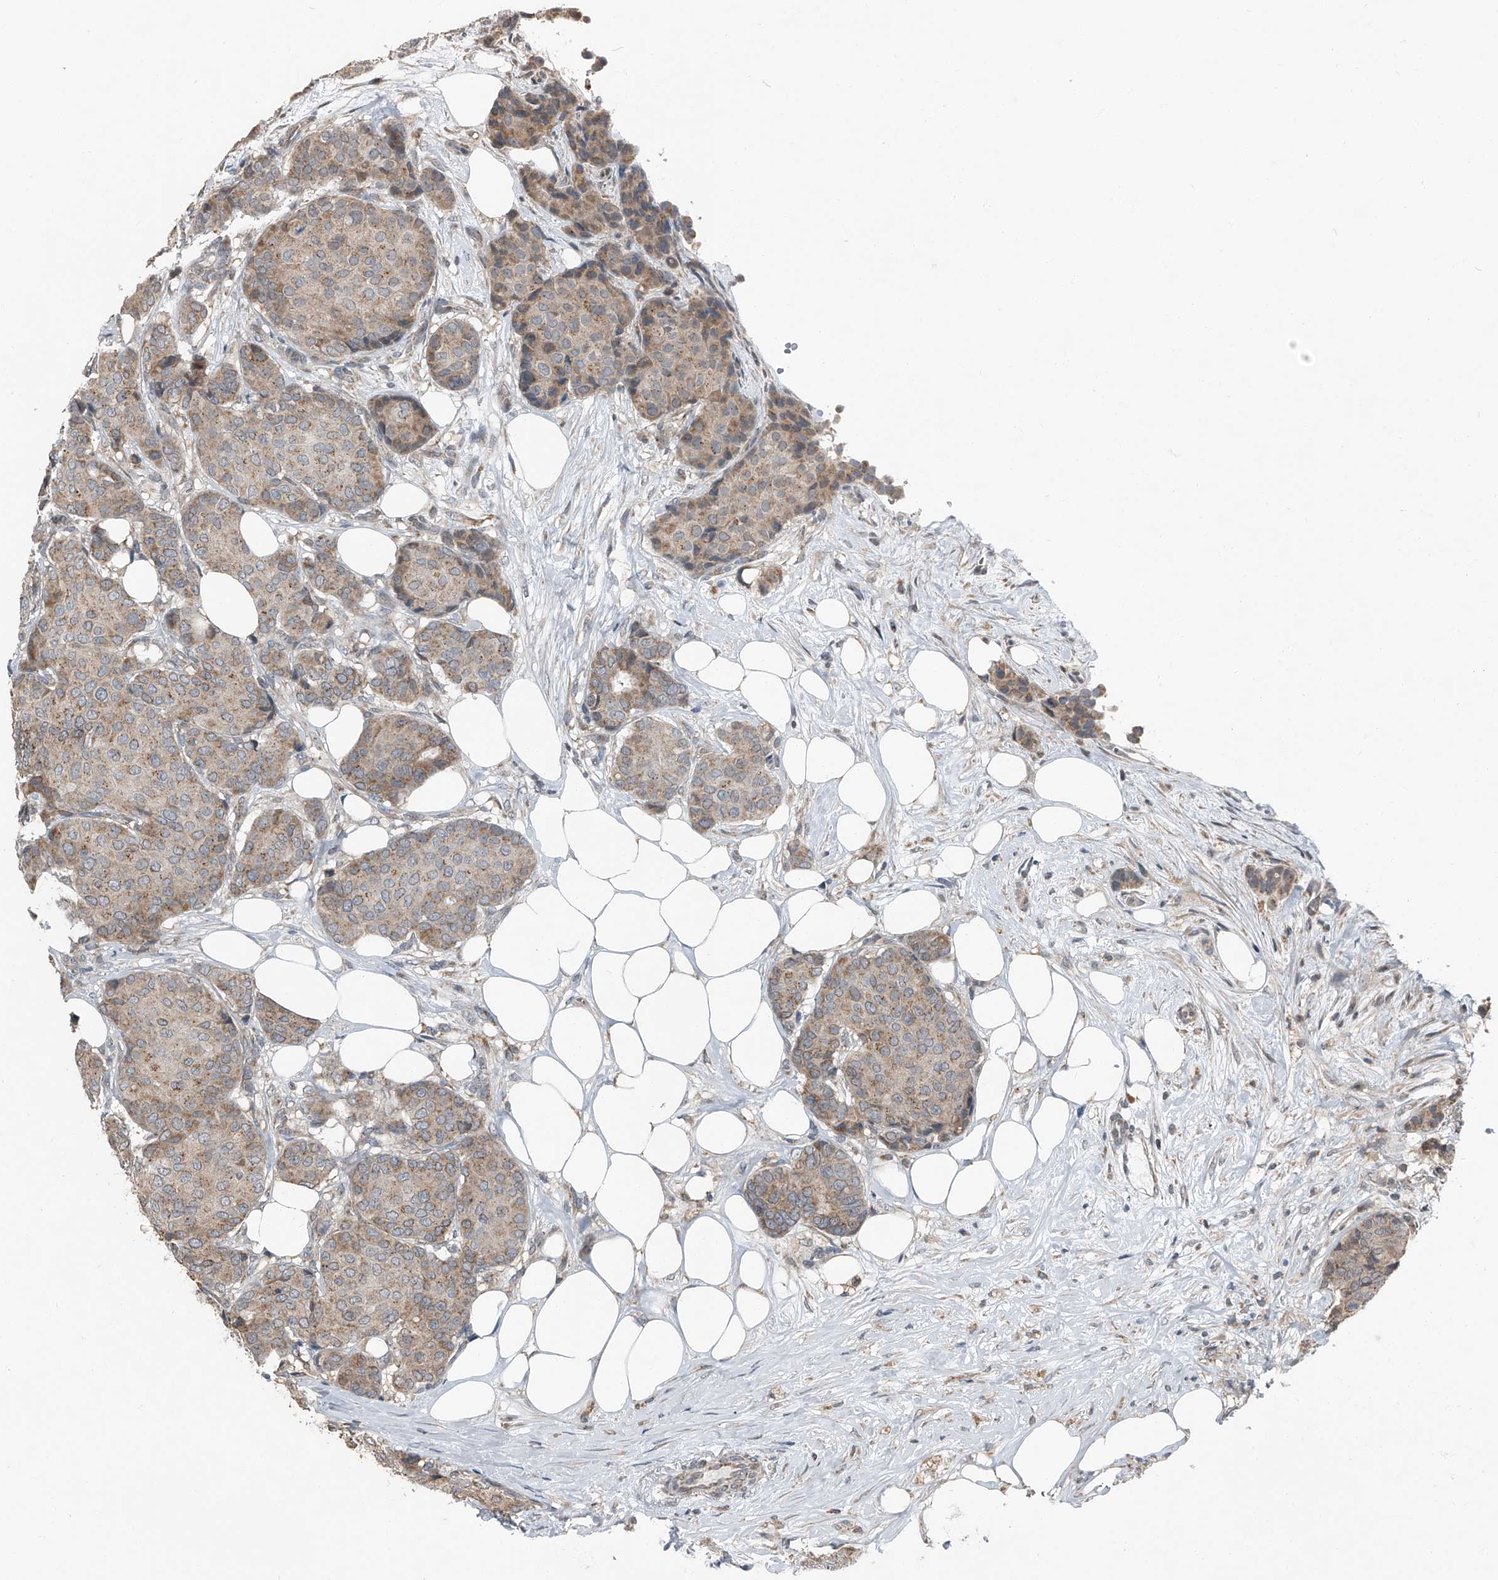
{"staining": {"intensity": "weak", "quantity": ">75%", "location": "cytoplasmic/membranous"}, "tissue": "breast cancer", "cell_type": "Tumor cells", "image_type": "cancer", "snomed": [{"axis": "morphology", "description": "Duct carcinoma"}, {"axis": "topography", "description": "Breast"}], "caption": "Invasive ductal carcinoma (breast) was stained to show a protein in brown. There is low levels of weak cytoplasmic/membranous staining in about >75% of tumor cells.", "gene": "CHRNA7", "patient": {"sex": "female", "age": 75}}